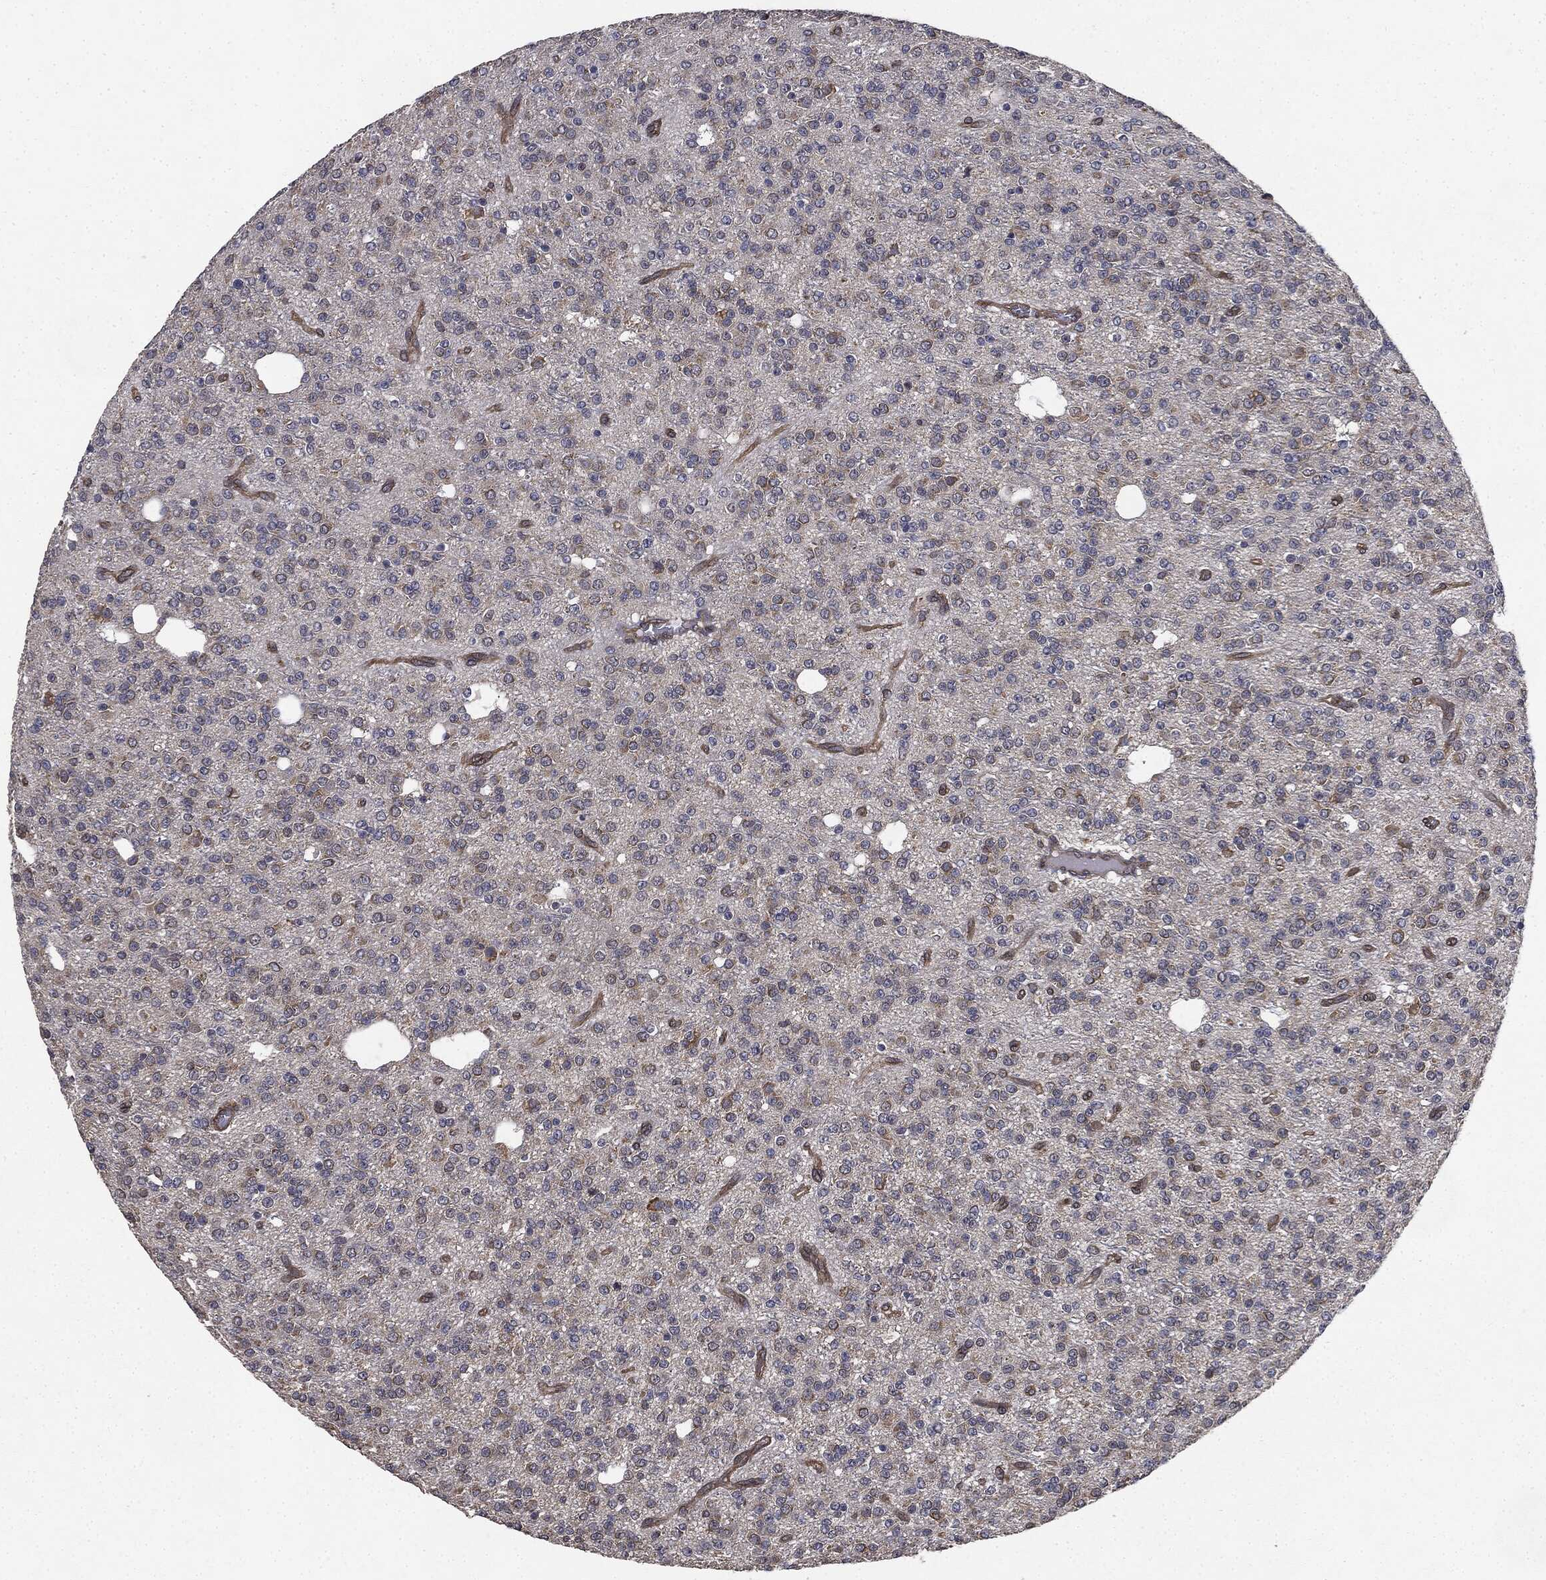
{"staining": {"intensity": "negative", "quantity": "none", "location": "none"}, "tissue": "glioma", "cell_type": "Tumor cells", "image_type": "cancer", "snomed": [{"axis": "morphology", "description": "Glioma, malignant, Low grade"}, {"axis": "topography", "description": "Brain"}], "caption": "A micrograph of glioma stained for a protein shows no brown staining in tumor cells. (DAB immunohistochemistry (IHC) visualized using brightfield microscopy, high magnification).", "gene": "MIER2", "patient": {"sex": "male", "age": 27}}